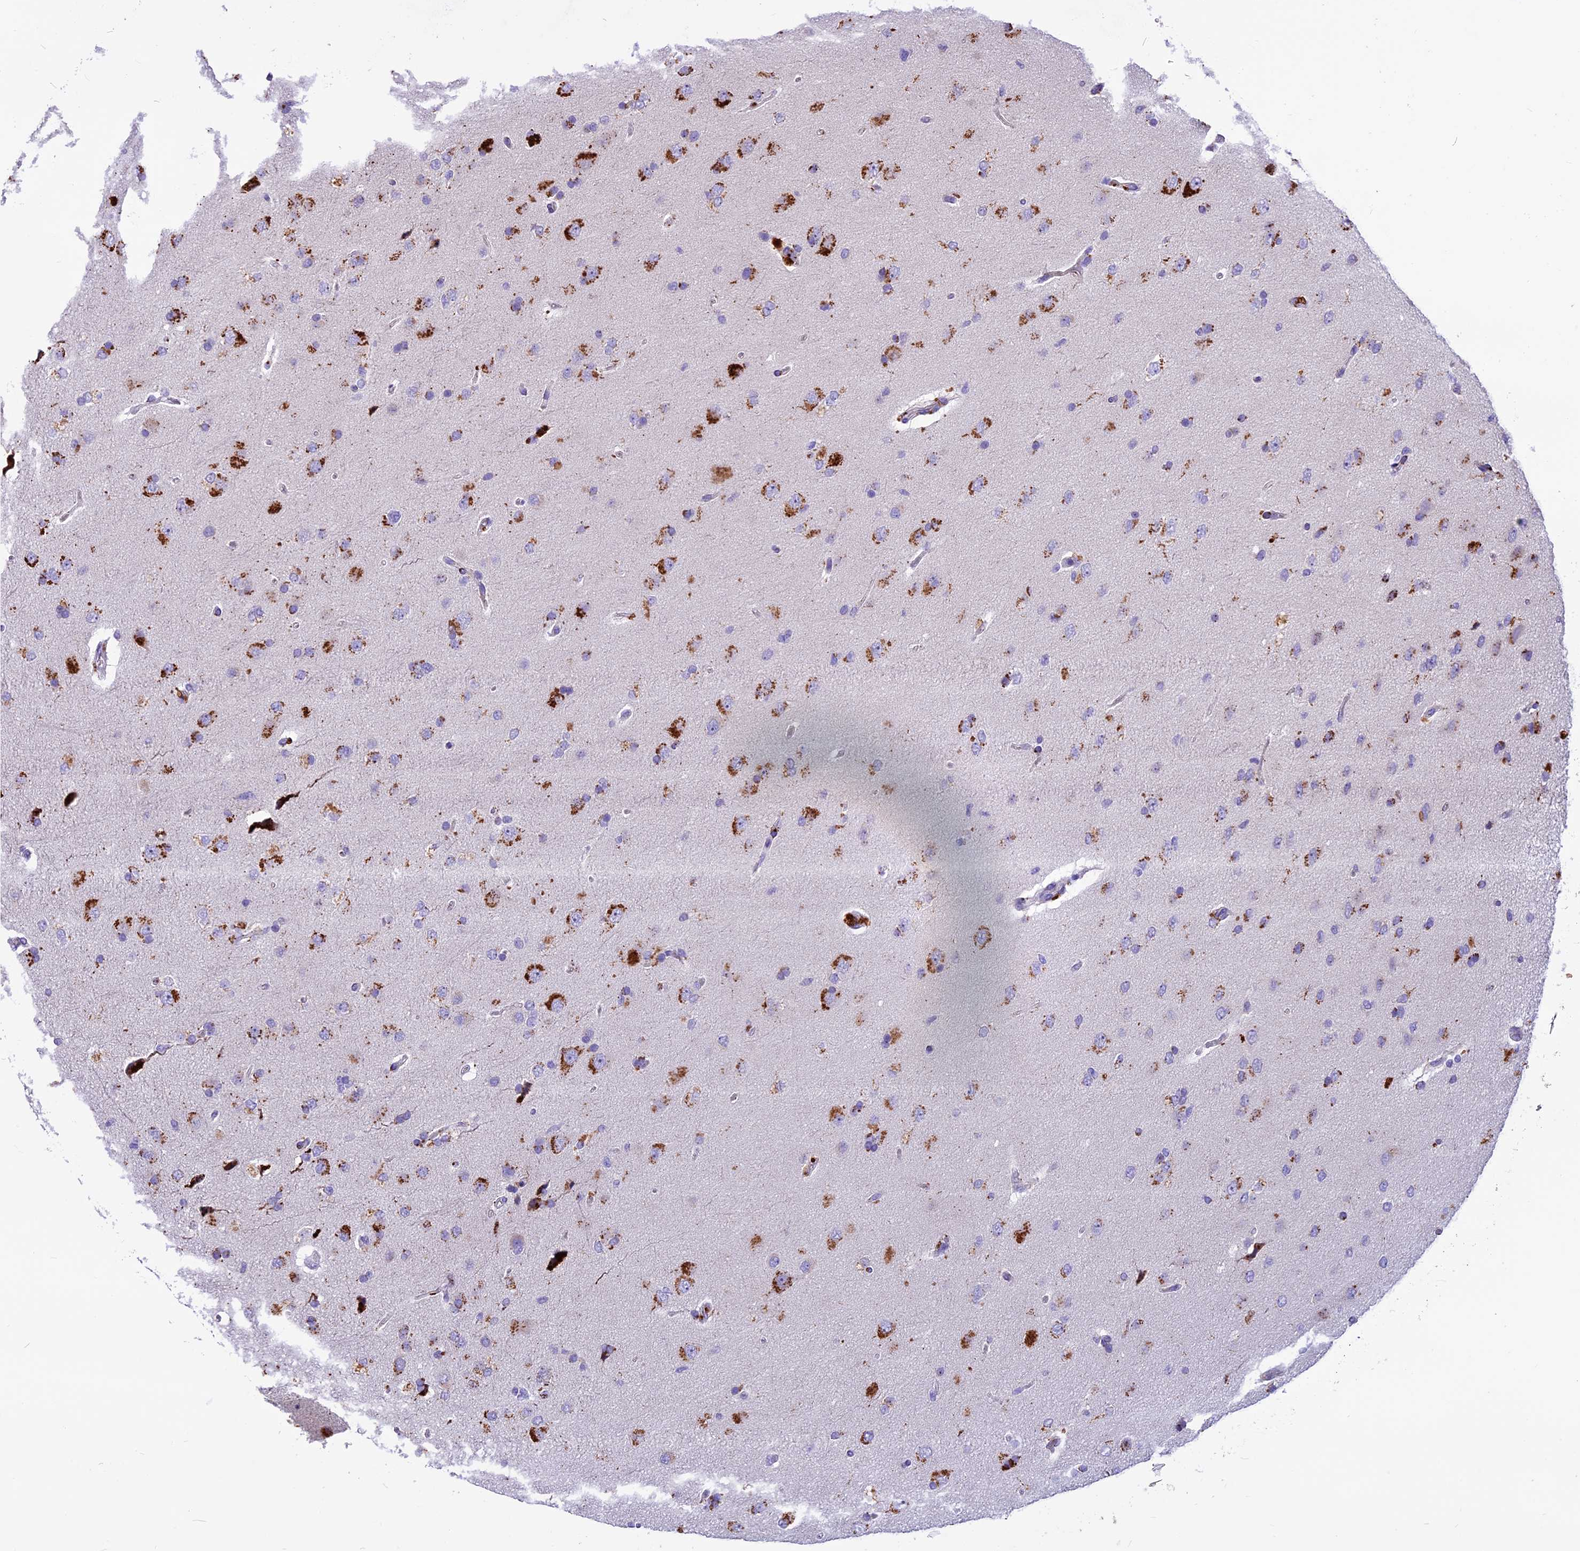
{"staining": {"intensity": "strong", "quantity": "25%-75%", "location": "cytoplasmic/membranous"}, "tissue": "glioma", "cell_type": "Tumor cells", "image_type": "cancer", "snomed": [{"axis": "morphology", "description": "Glioma, malignant, High grade"}, {"axis": "topography", "description": "Brain"}], "caption": "Protein staining of malignant glioma (high-grade) tissue shows strong cytoplasmic/membranous staining in about 25%-75% of tumor cells. The staining was performed using DAB to visualize the protein expression in brown, while the nuclei were stained in blue with hematoxylin (Magnification: 20x).", "gene": "THRSP", "patient": {"sex": "male", "age": 72}}